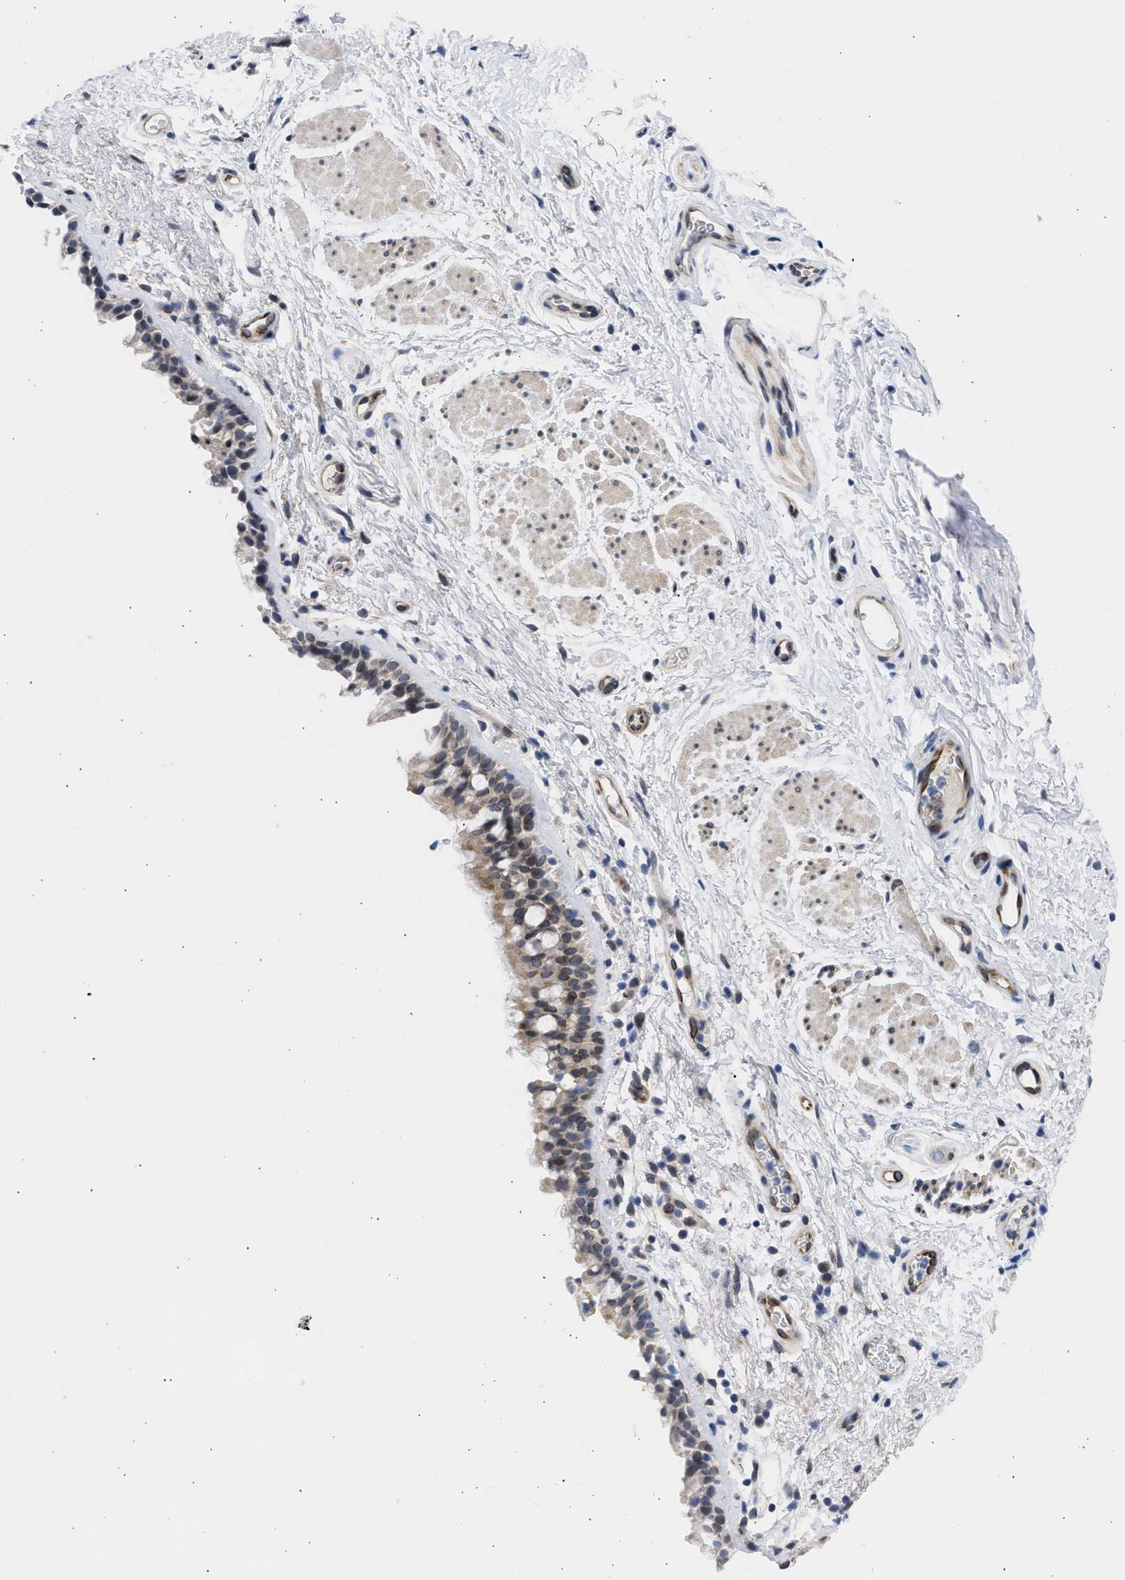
{"staining": {"intensity": "moderate", "quantity": "25%-75%", "location": "cytoplasmic/membranous,nuclear"}, "tissue": "bronchus", "cell_type": "Respiratory epithelial cells", "image_type": "normal", "snomed": [{"axis": "morphology", "description": "Normal tissue, NOS"}, {"axis": "topography", "description": "Cartilage tissue"}, {"axis": "topography", "description": "Bronchus"}], "caption": "Immunohistochemical staining of benign human bronchus displays moderate cytoplasmic/membranous,nuclear protein positivity in approximately 25%-75% of respiratory epithelial cells. Immunohistochemistry stains the protein of interest in brown and the nuclei are stained blue.", "gene": "NUP35", "patient": {"sex": "female", "age": 53}}